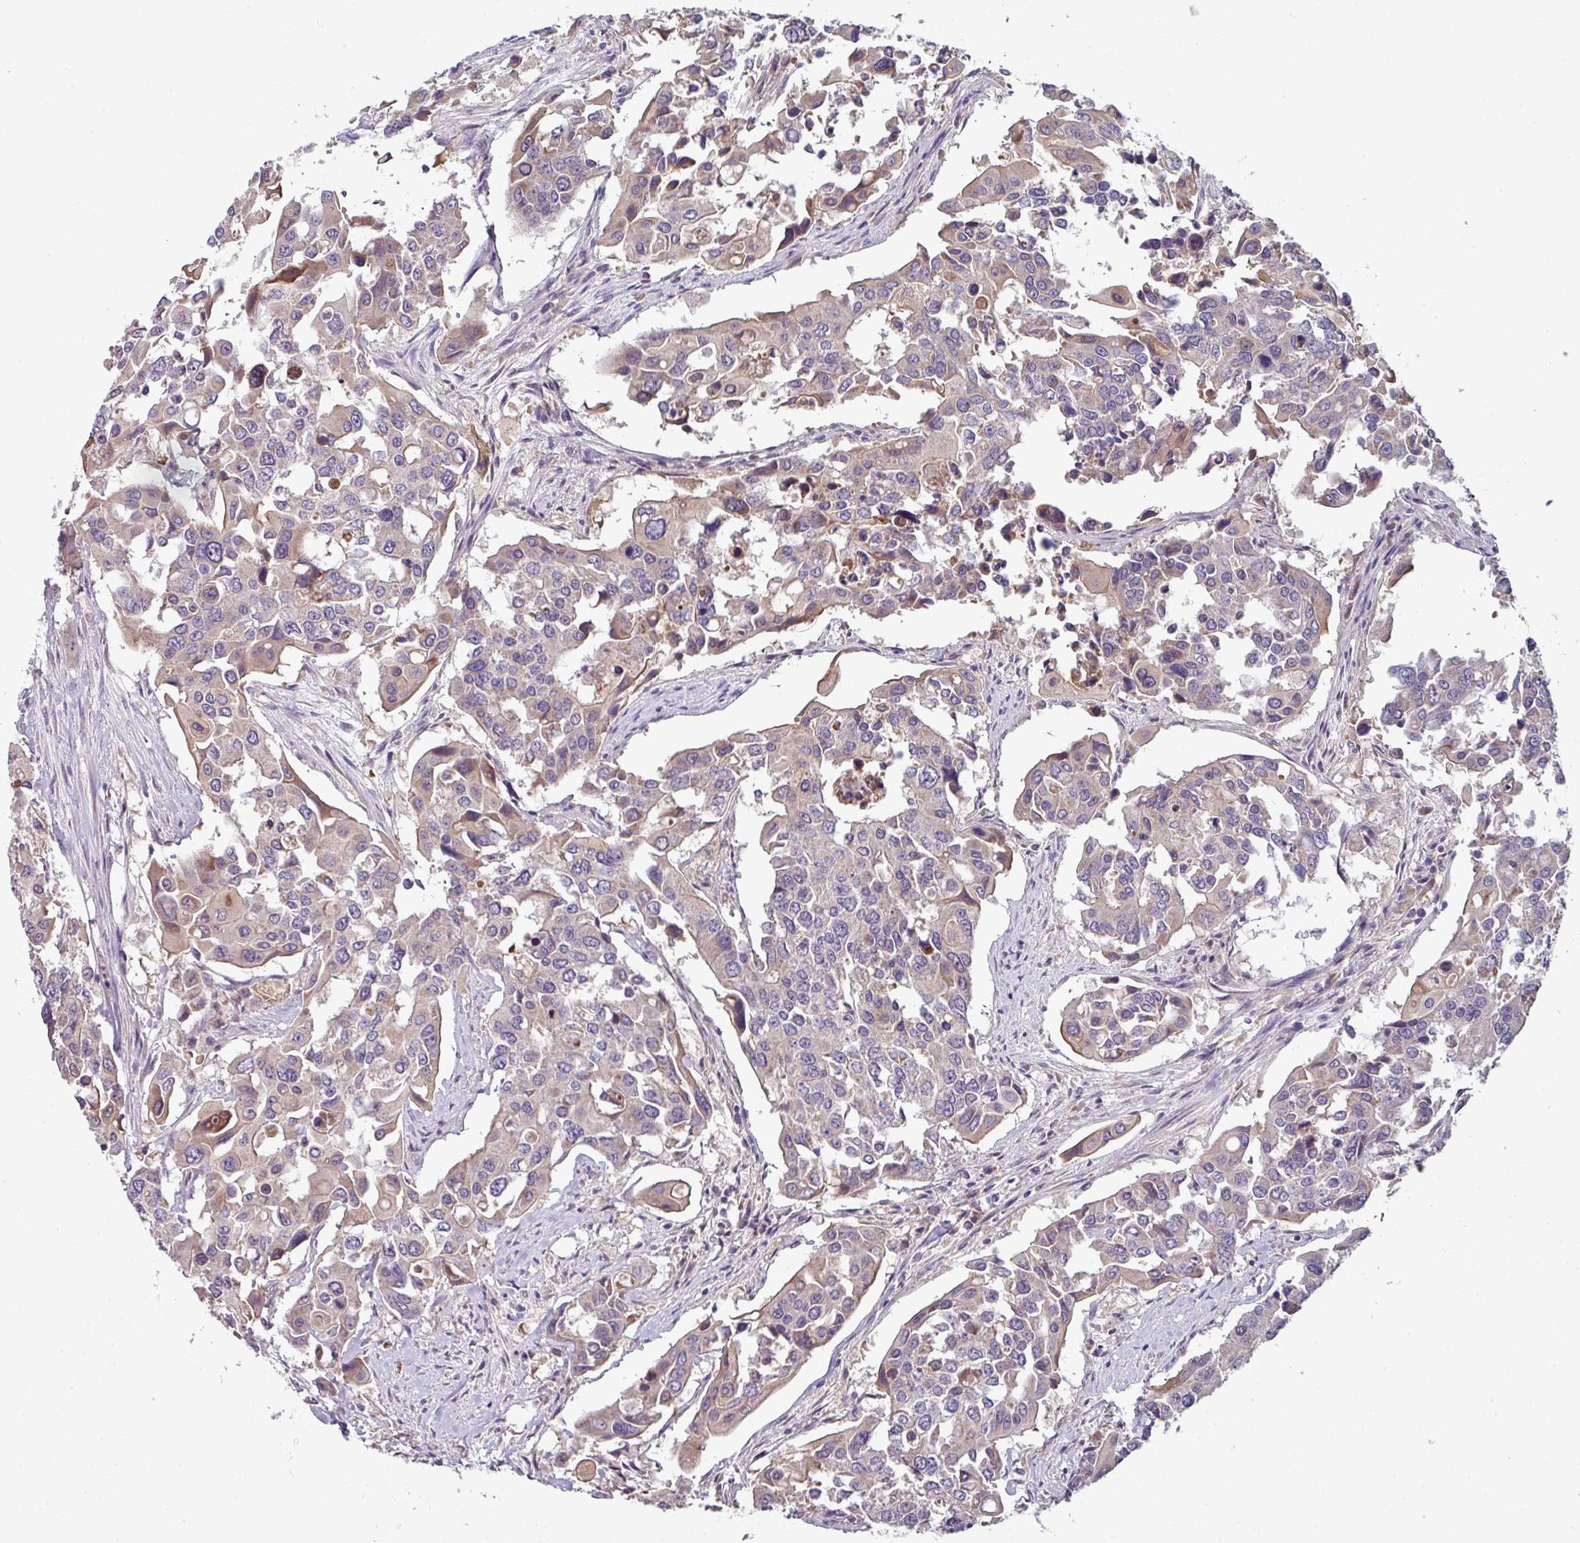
{"staining": {"intensity": "moderate", "quantity": "<25%", "location": "cytoplasmic/membranous"}, "tissue": "colorectal cancer", "cell_type": "Tumor cells", "image_type": "cancer", "snomed": [{"axis": "morphology", "description": "Adenocarcinoma, NOS"}, {"axis": "topography", "description": "Colon"}], "caption": "Immunohistochemistry (IHC) (DAB) staining of adenocarcinoma (colorectal) exhibits moderate cytoplasmic/membranous protein positivity in approximately <25% of tumor cells.", "gene": "LRRC9", "patient": {"sex": "male", "age": 77}}